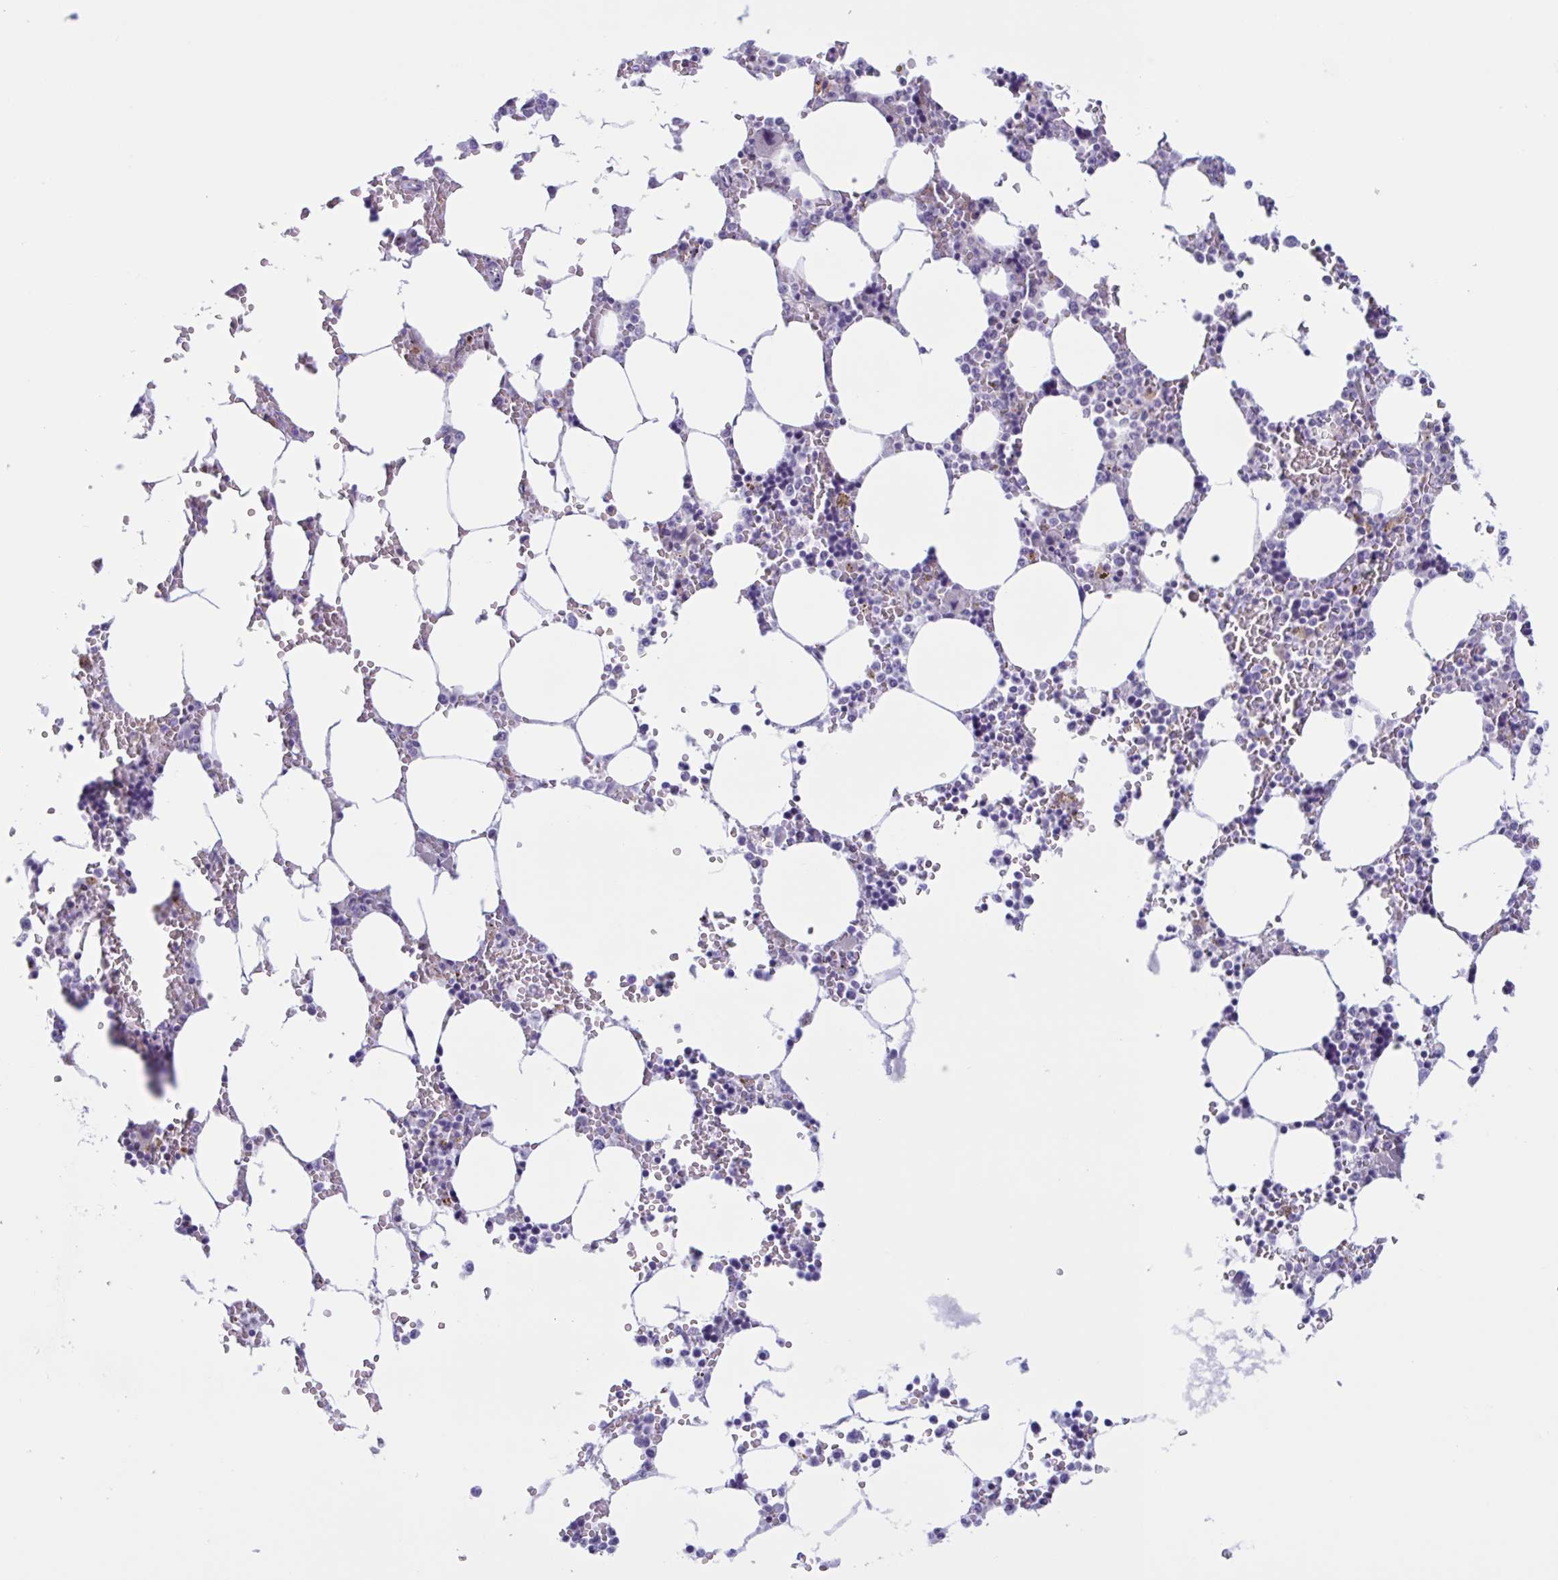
{"staining": {"intensity": "negative", "quantity": "none", "location": "none"}, "tissue": "bone marrow", "cell_type": "Hematopoietic cells", "image_type": "normal", "snomed": [{"axis": "morphology", "description": "Normal tissue, NOS"}, {"axis": "topography", "description": "Bone marrow"}], "caption": "This is a micrograph of IHC staining of benign bone marrow, which shows no staining in hematopoietic cells.", "gene": "XCL1", "patient": {"sex": "male", "age": 64}}